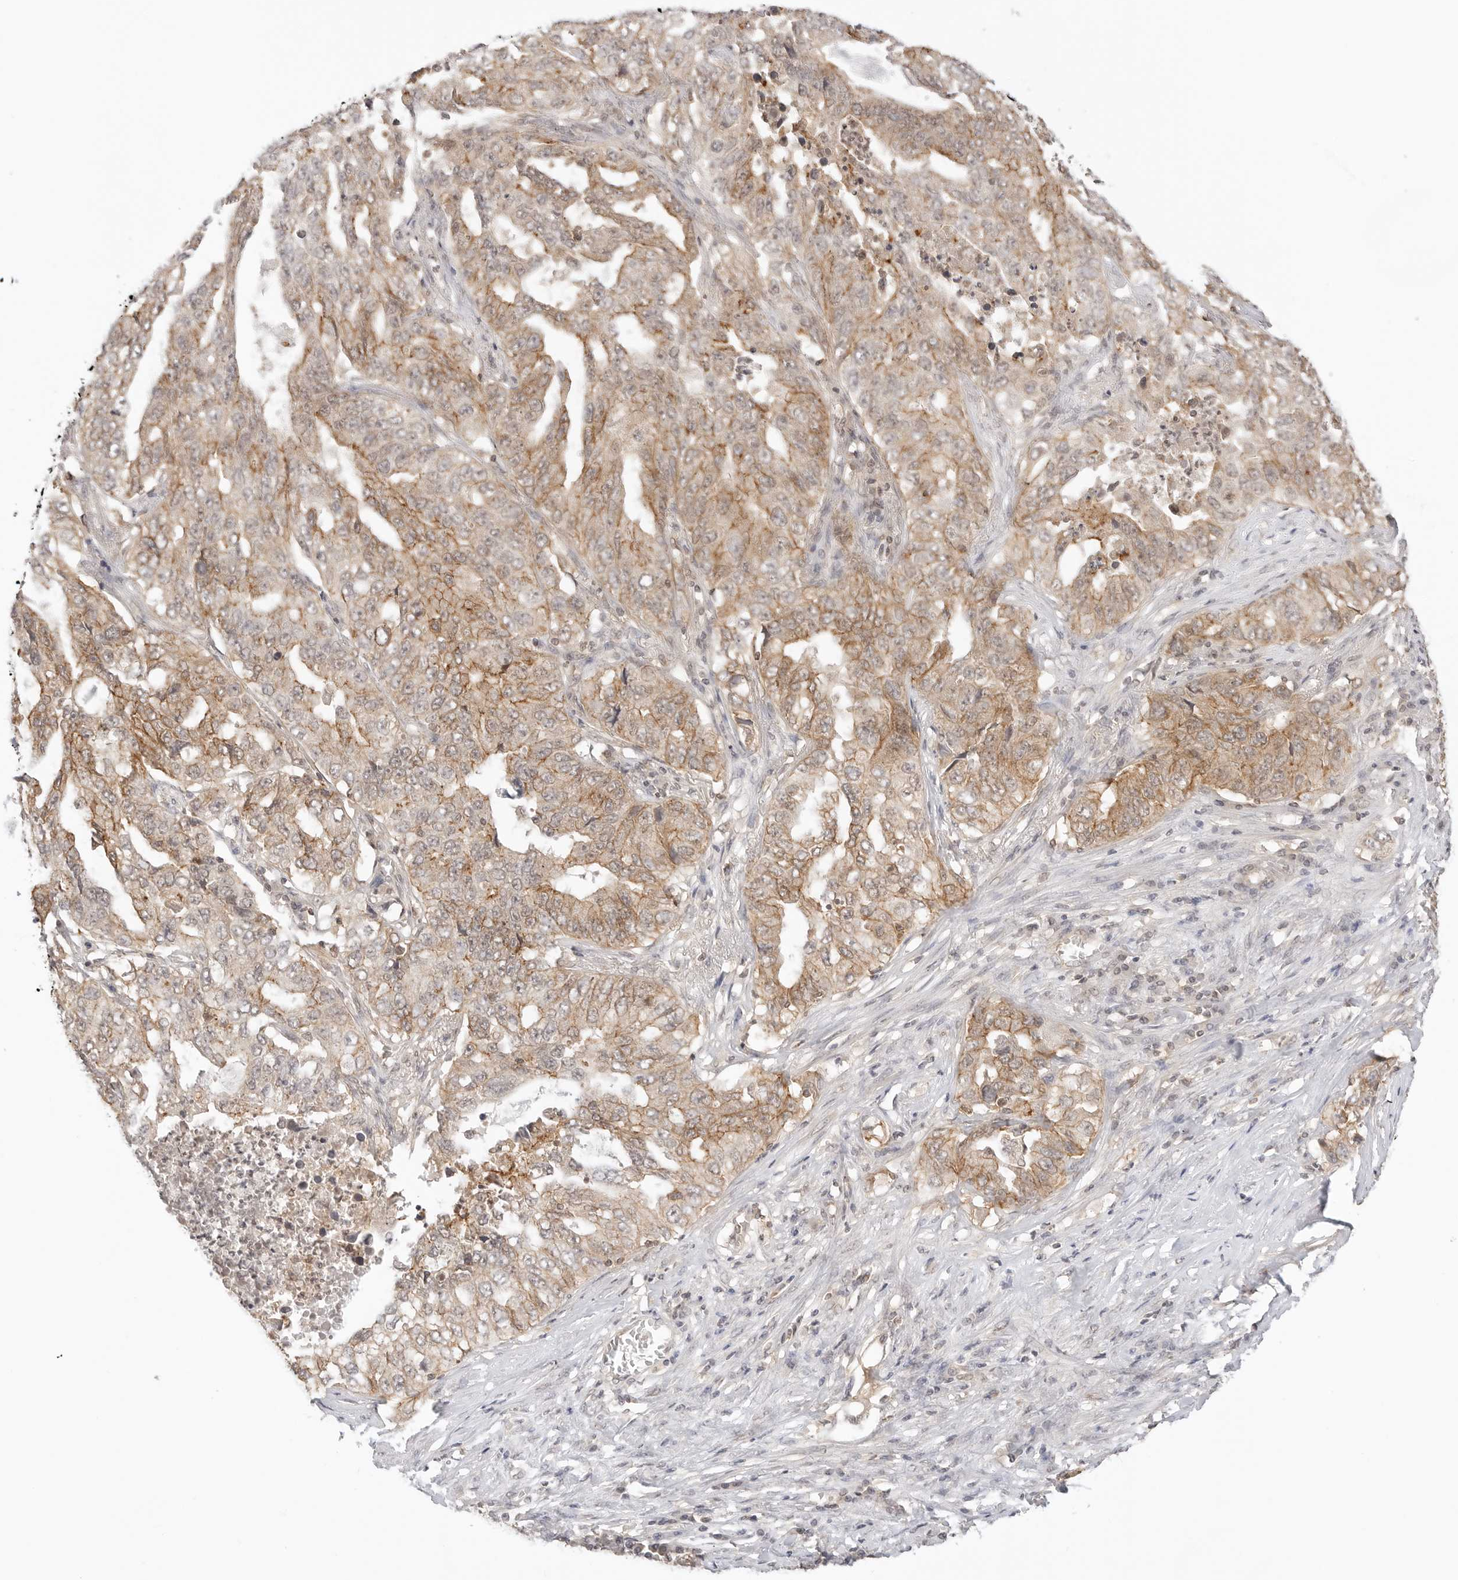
{"staining": {"intensity": "moderate", "quantity": ">75%", "location": "cytoplasmic/membranous"}, "tissue": "lung cancer", "cell_type": "Tumor cells", "image_type": "cancer", "snomed": [{"axis": "morphology", "description": "Adenocarcinoma, NOS"}, {"axis": "topography", "description": "Lung"}], "caption": "A high-resolution micrograph shows IHC staining of lung cancer, which demonstrates moderate cytoplasmic/membranous staining in approximately >75% of tumor cells.", "gene": "EPHA1", "patient": {"sex": "female", "age": 51}}